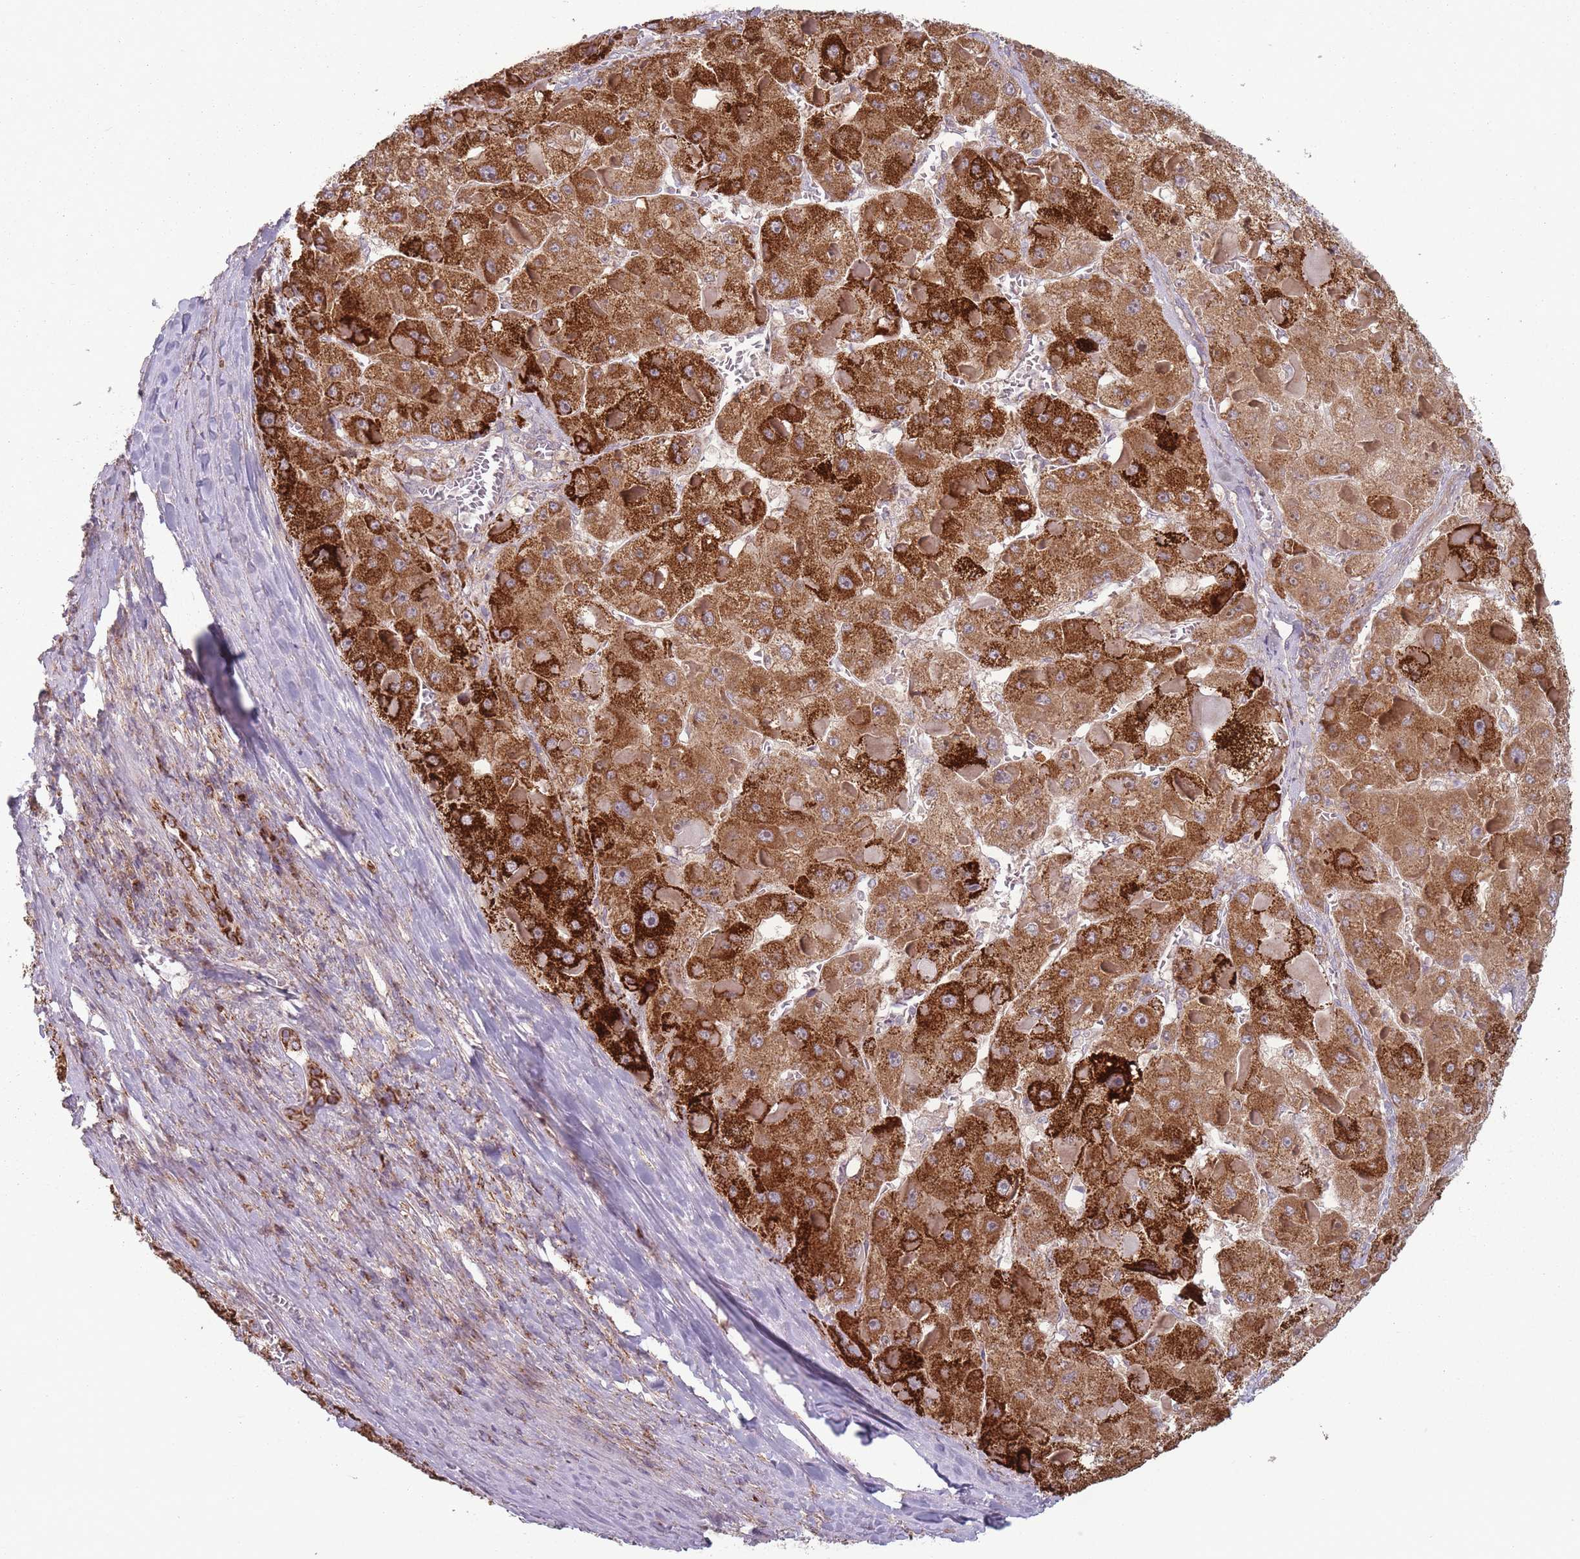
{"staining": {"intensity": "strong", "quantity": ">75%", "location": "cytoplasmic/membranous"}, "tissue": "liver cancer", "cell_type": "Tumor cells", "image_type": "cancer", "snomed": [{"axis": "morphology", "description": "Carcinoma, Hepatocellular, NOS"}, {"axis": "topography", "description": "Liver"}], "caption": "Liver hepatocellular carcinoma stained with DAB IHC reveals high levels of strong cytoplasmic/membranous expression in about >75% of tumor cells. The protein is stained brown, and the nuclei are stained in blue (DAB (3,3'-diaminobenzidine) IHC with brightfield microscopy, high magnification).", "gene": "OR10Q1", "patient": {"sex": "female", "age": 73}}